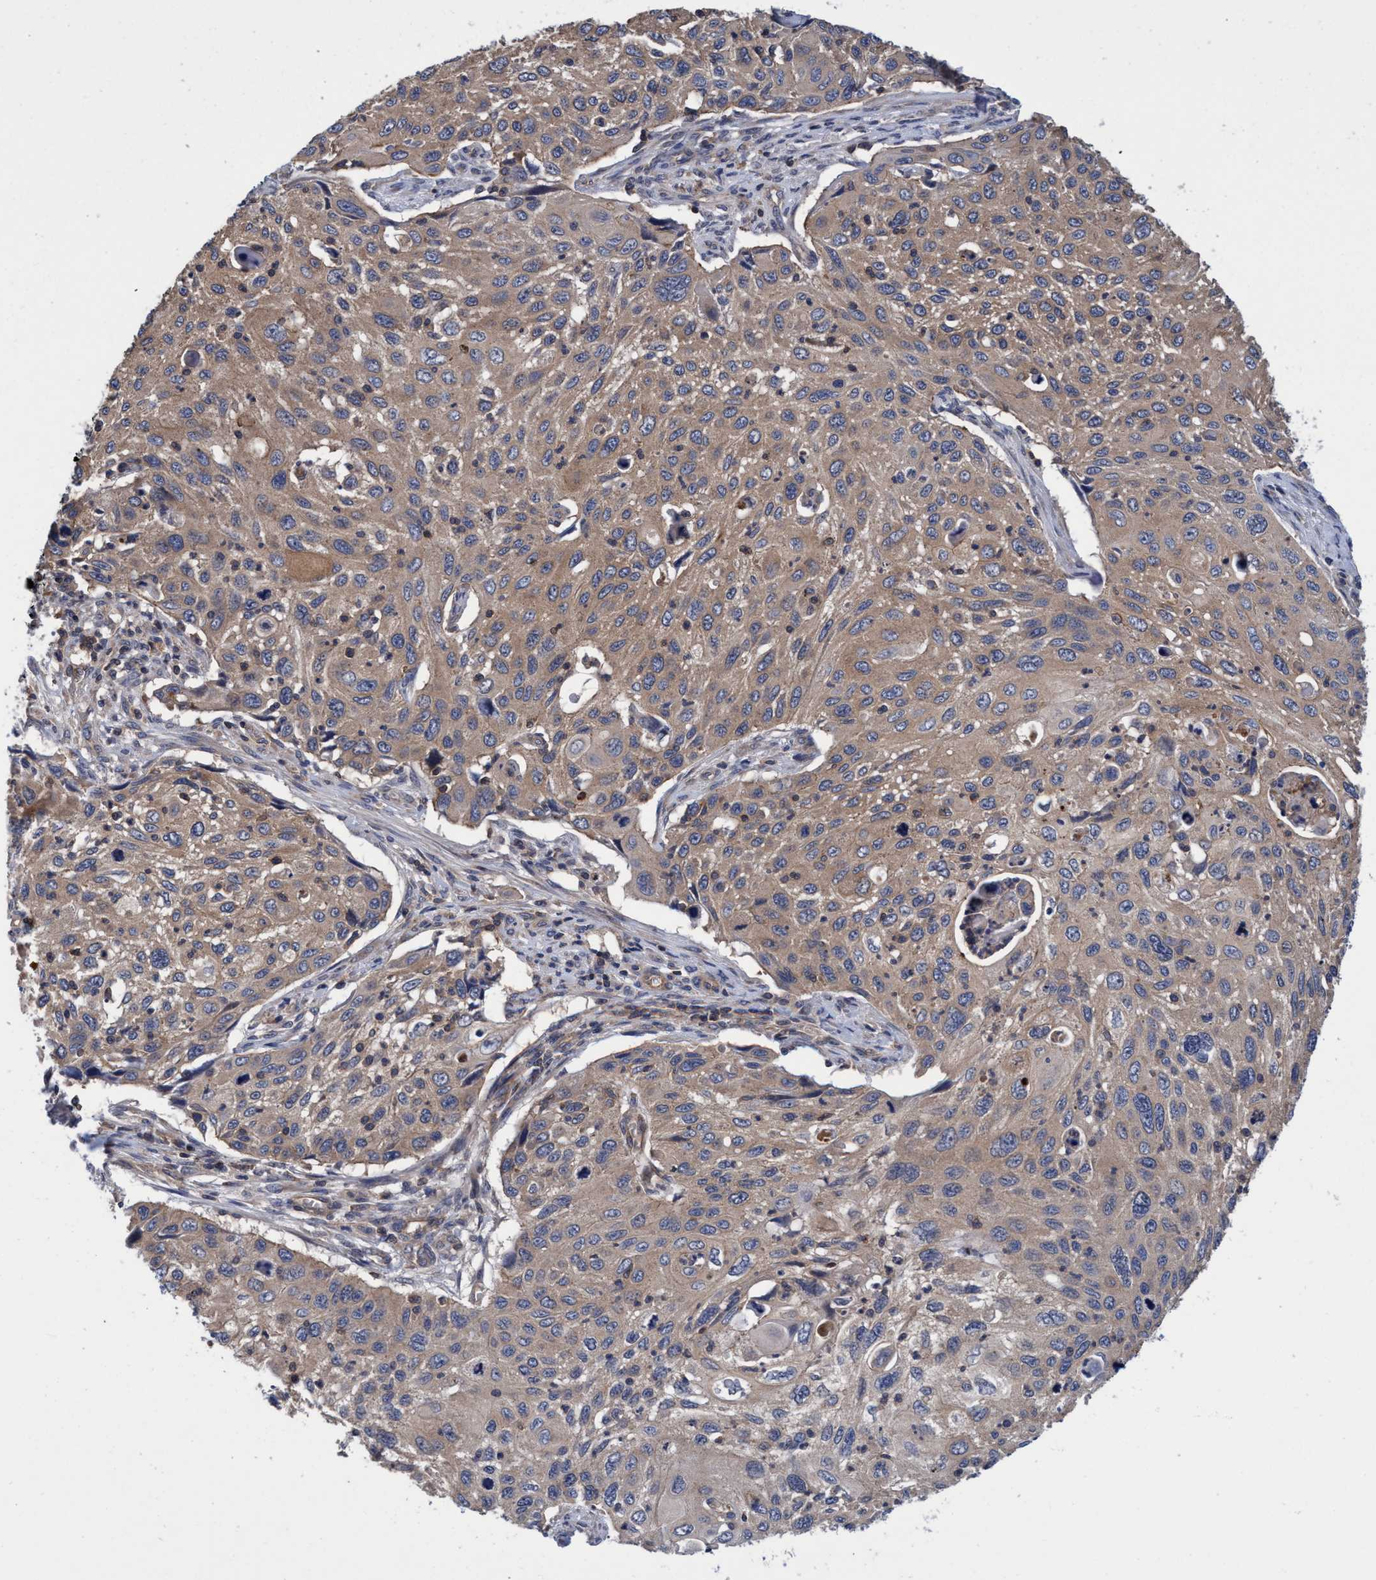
{"staining": {"intensity": "weak", "quantity": ">75%", "location": "cytoplasmic/membranous"}, "tissue": "cervical cancer", "cell_type": "Tumor cells", "image_type": "cancer", "snomed": [{"axis": "morphology", "description": "Squamous cell carcinoma, NOS"}, {"axis": "topography", "description": "Cervix"}], "caption": "Weak cytoplasmic/membranous protein staining is identified in approximately >75% of tumor cells in cervical cancer.", "gene": "CALCOCO2", "patient": {"sex": "female", "age": 70}}